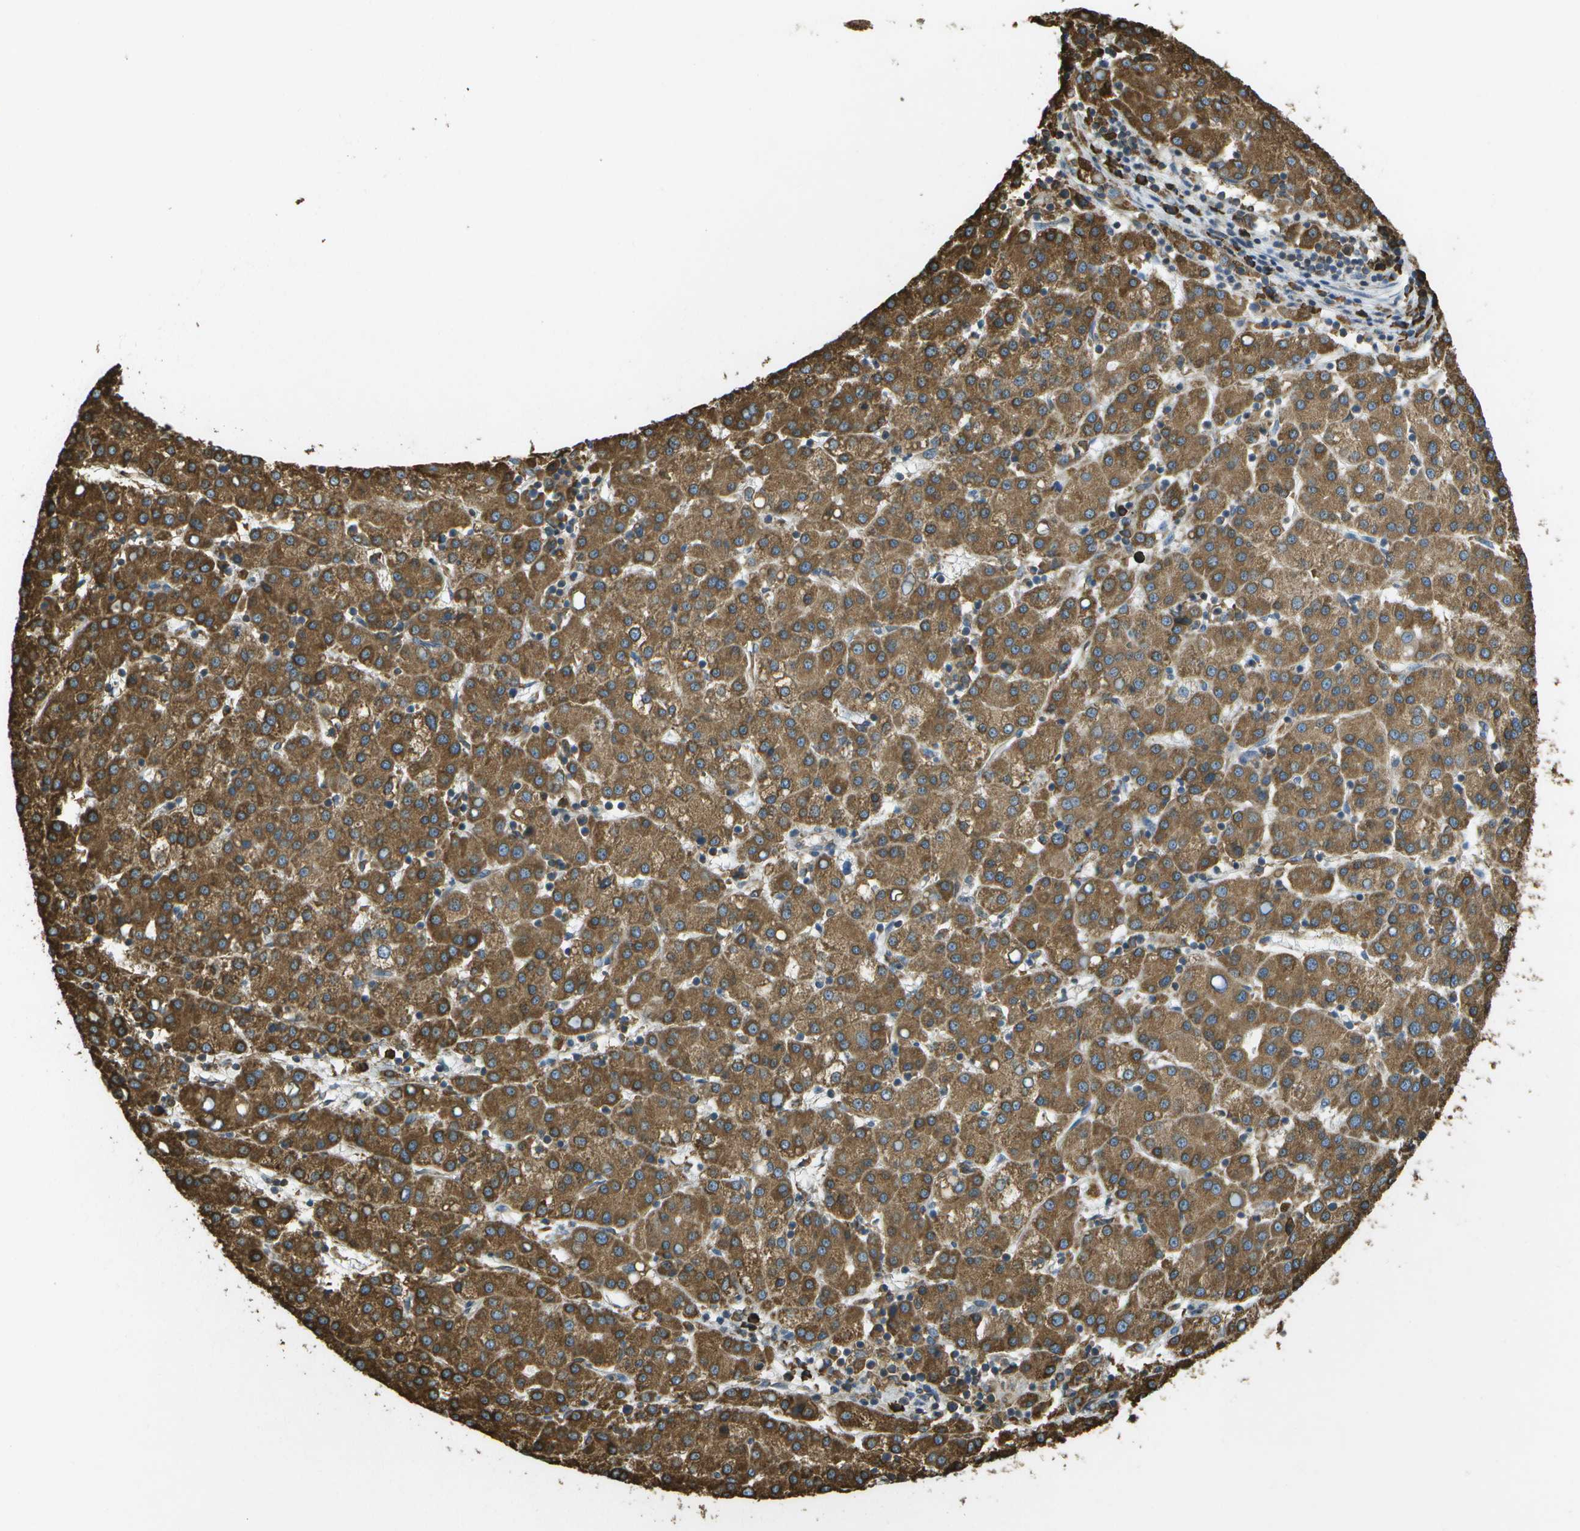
{"staining": {"intensity": "strong", "quantity": ">75%", "location": "cytoplasmic/membranous"}, "tissue": "liver cancer", "cell_type": "Tumor cells", "image_type": "cancer", "snomed": [{"axis": "morphology", "description": "Carcinoma, Hepatocellular, NOS"}, {"axis": "topography", "description": "Liver"}], "caption": "Human liver cancer stained for a protein (brown) reveals strong cytoplasmic/membranous positive expression in about >75% of tumor cells.", "gene": "PDIA4", "patient": {"sex": "female", "age": 58}}